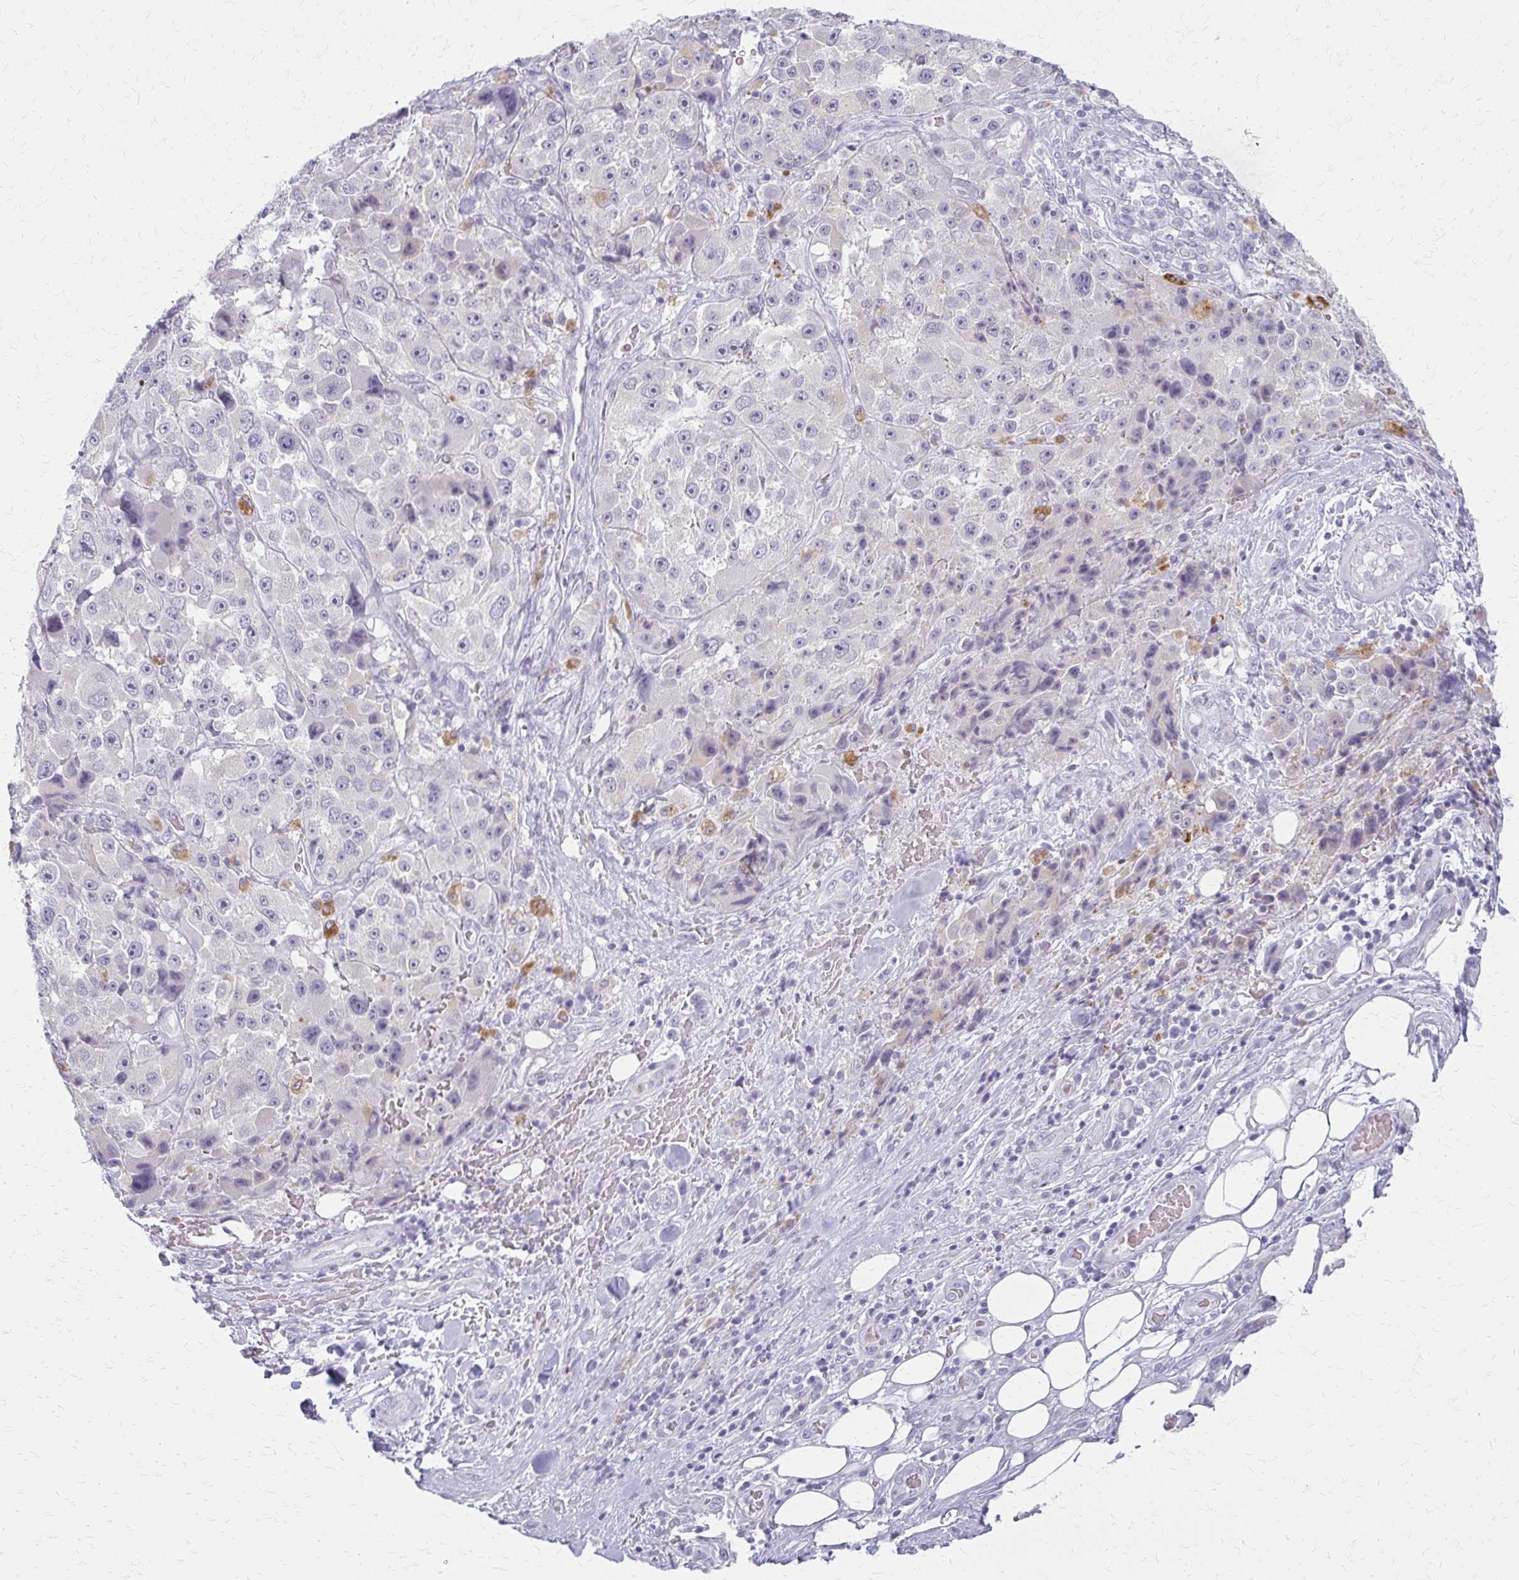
{"staining": {"intensity": "negative", "quantity": "none", "location": "none"}, "tissue": "melanoma", "cell_type": "Tumor cells", "image_type": "cancer", "snomed": [{"axis": "morphology", "description": "Malignant melanoma, Metastatic site"}, {"axis": "topography", "description": "Lymph node"}], "caption": "Micrograph shows no significant protein expression in tumor cells of malignant melanoma (metastatic site).", "gene": "ACP5", "patient": {"sex": "male", "age": 62}}